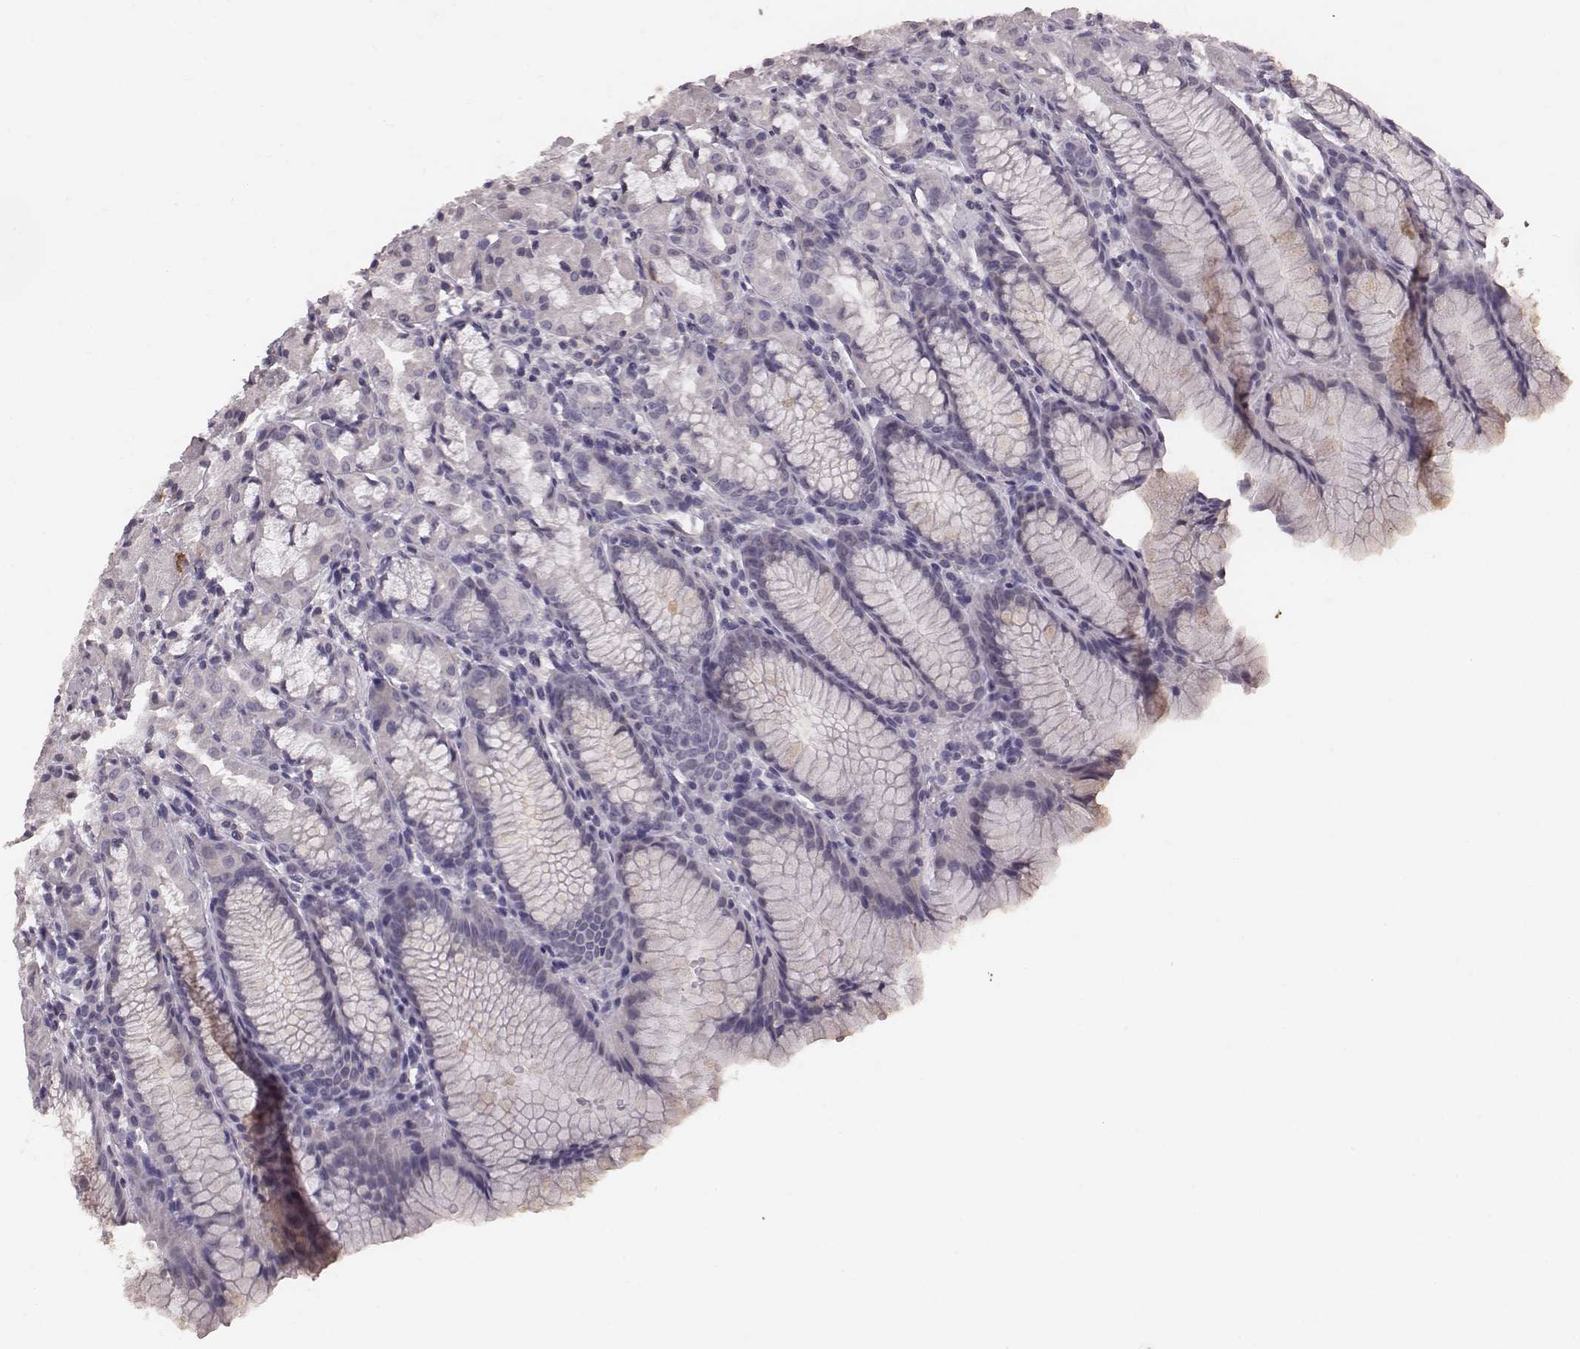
{"staining": {"intensity": "negative", "quantity": "none", "location": "none"}, "tissue": "stomach", "cell_type": "Glandular cells", "image_type": "normal", "snomed": [{"axis": "morphology", "description": "Normal tissue, NOS"}, {"axis": "topography", "description": "Stomach, upper"}], "caption": "The immunohistochemistry (IHC) micrograph has no significant expression in glandular cells of stomach.", "gene": "CFTR", "patient": {"sex": "male", "age": 47}}